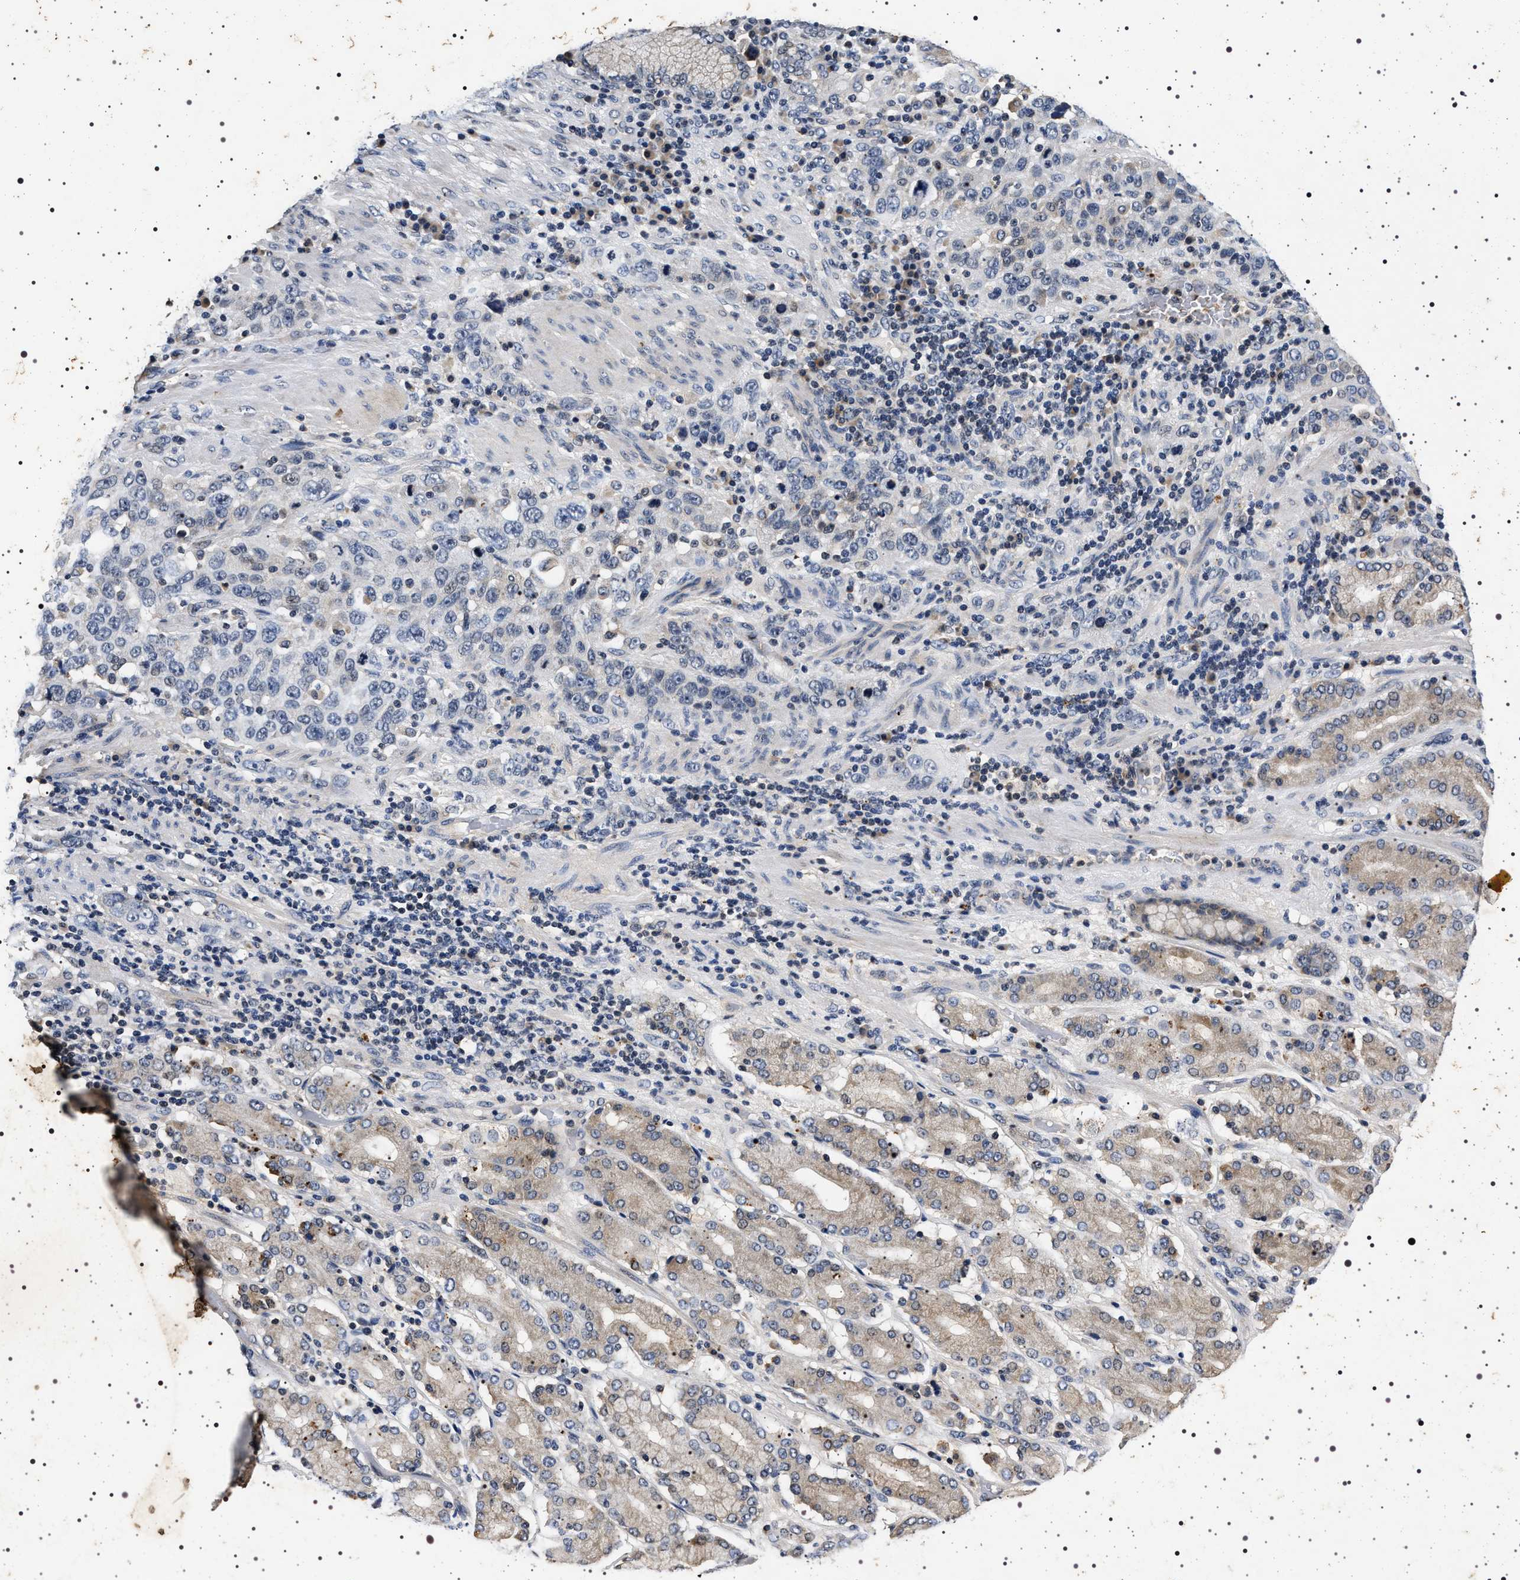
{"staining": {"intensity": "weak", "quantity": "<25%", "location": "cytoplasmic/membranous"}, "tissue": "stomach cancer", "cell_type": "Tumor cells", "image_type": "cancer", "snomed": [{"axis": "morphology", "description": "Normal tissue, NOS"}, {"axis": "morphology", "description": "Adenocarcinoma, NOS"}, {"axis": "topography", "description": "Stomach"}], "caption": "A histopathology image of human stomach cancer (adenocarcinoma) is negative for staining in tumor cells.", "gene": "CDKN1B", "patient": {"sex": "male", "age": 48}}